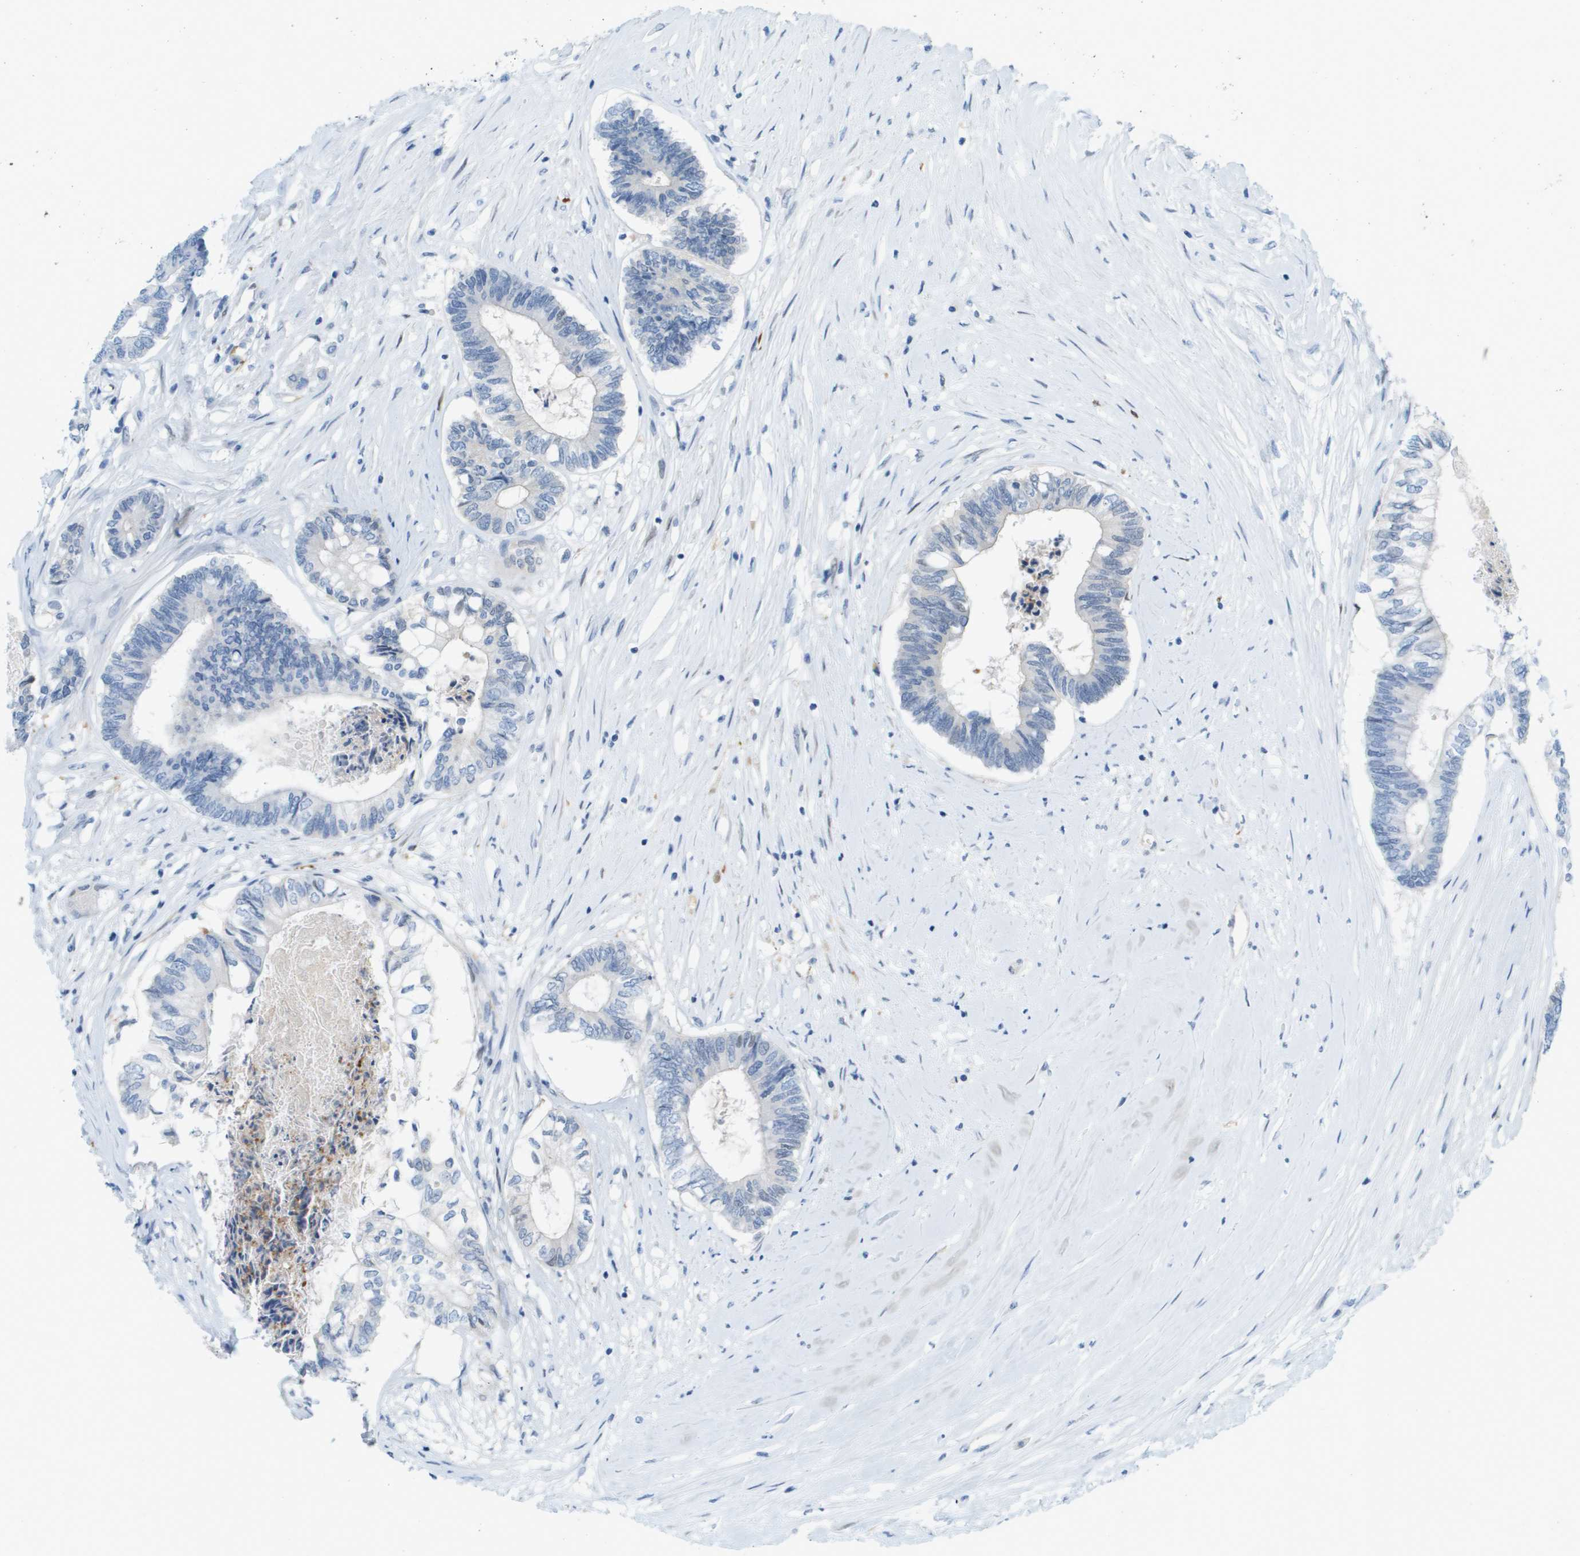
{"staining": {"intensity": "negative", "quantity": "none", "location": "none"}, "tissue": "colorectal cancer", "cell_type": "Tumor cells", "image_type": "cancer", "snomed": [{"axis": "morphology", "description": "Adenocarcinoma, NOS"}, {"axis": "topography", "description": "Rectum"}], "caption": "Immunohistochemistry of adenocarcinoma (colorectal) shows no expression in tumor cells.", "gene": "CUL9", "patient": {"sex": "male", "age": 63}}